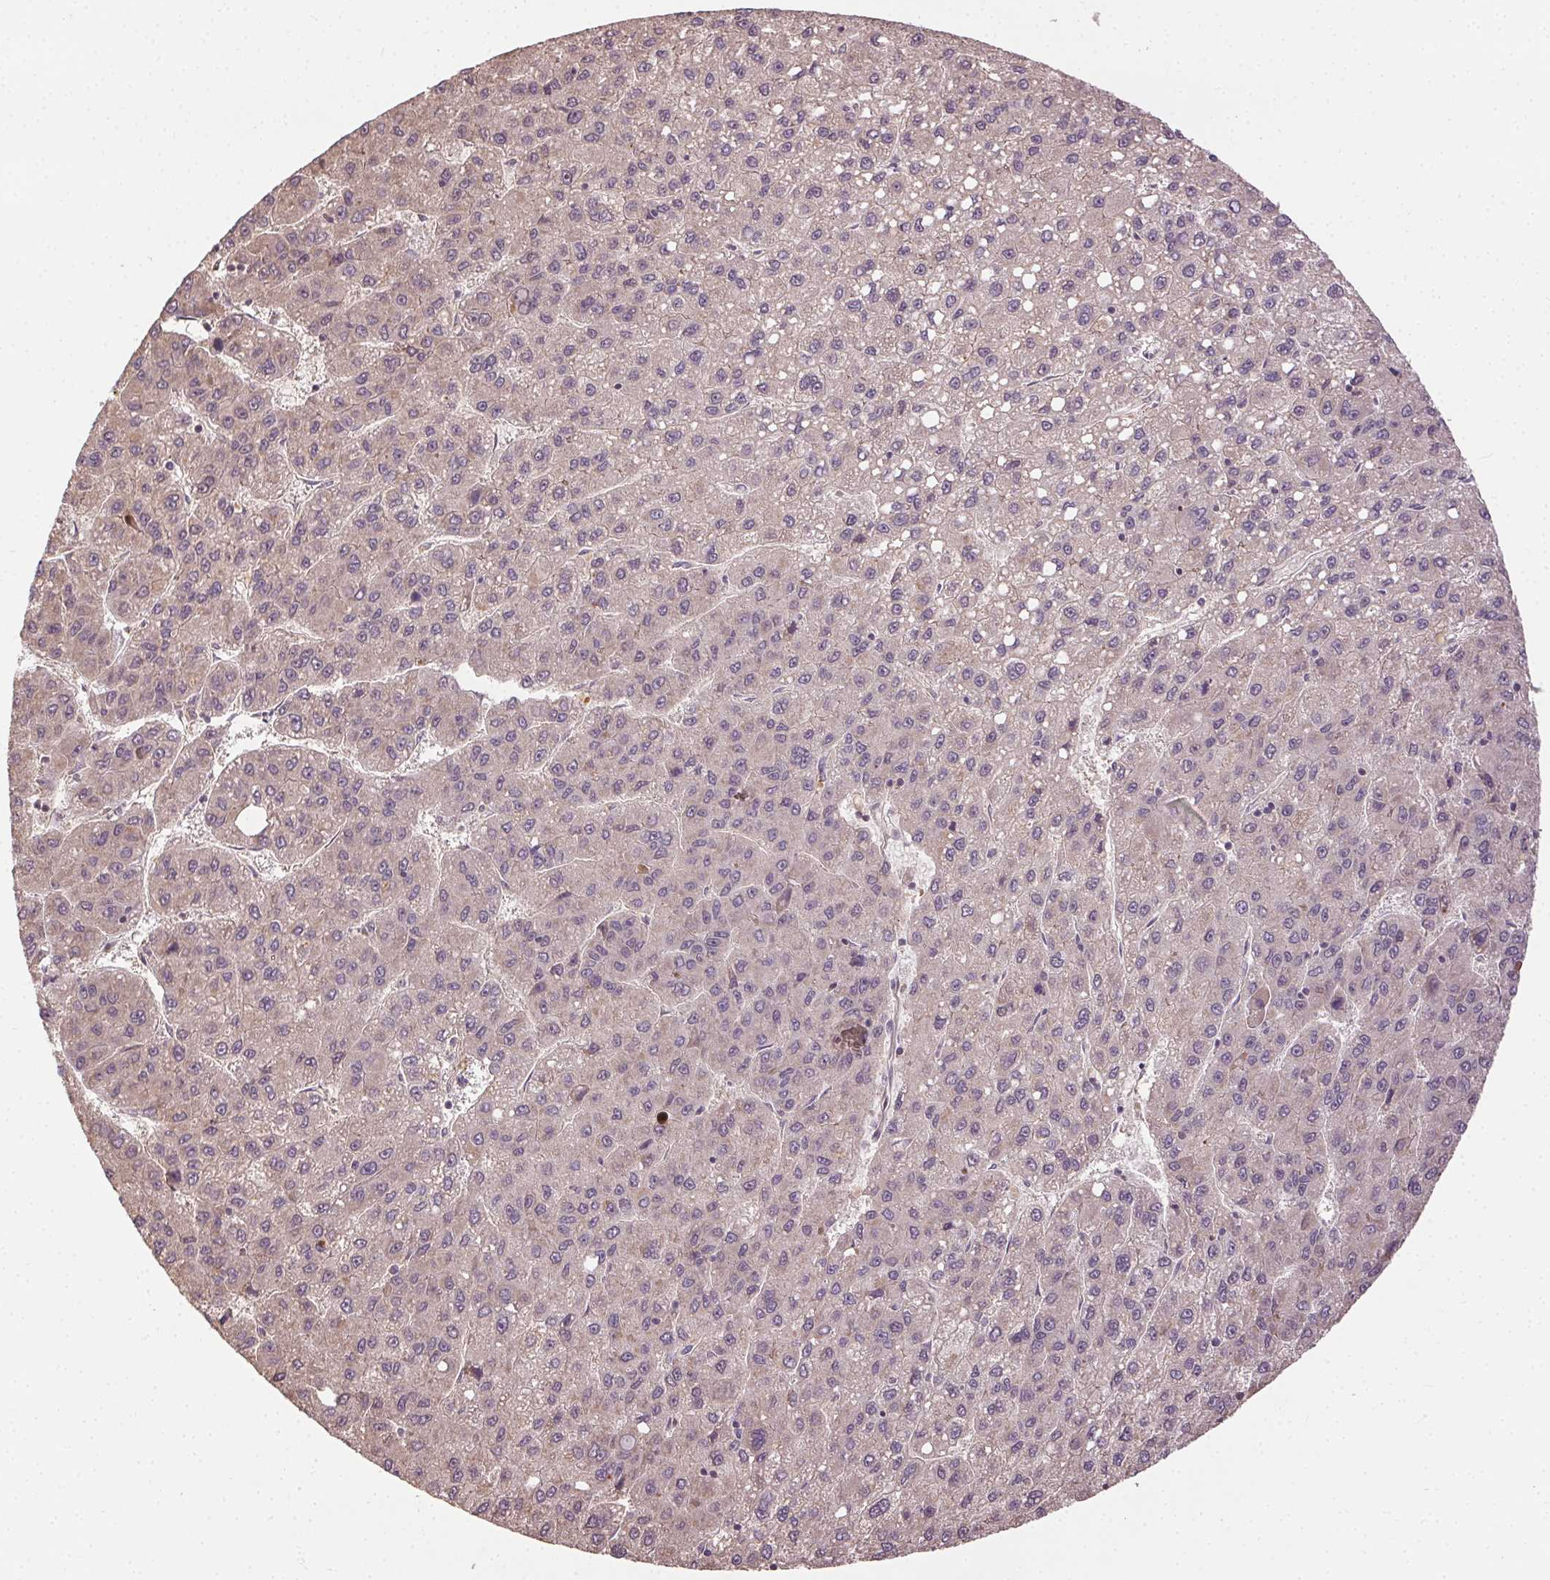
{"staining": {"intensity": "weak", "quantity": "<25%", "location": "cytoplasmic/membranous"}, "tissue": "liver cancer", "cell_type": "Tumor cells", "image_type": "cancer", "snomed": [{"axis": "morphology", "description": "Carcinoma, Hepatocellular, NOS"}, {"axis": "topography", "description": "Liver"}], "caption": "Hepatocellular carcinoma (liver) stained for a protein using IHC exhibits no positivity tumor cells.", "gene": "ATP1B3", "patient": {"sex": "female", "age": 82}}